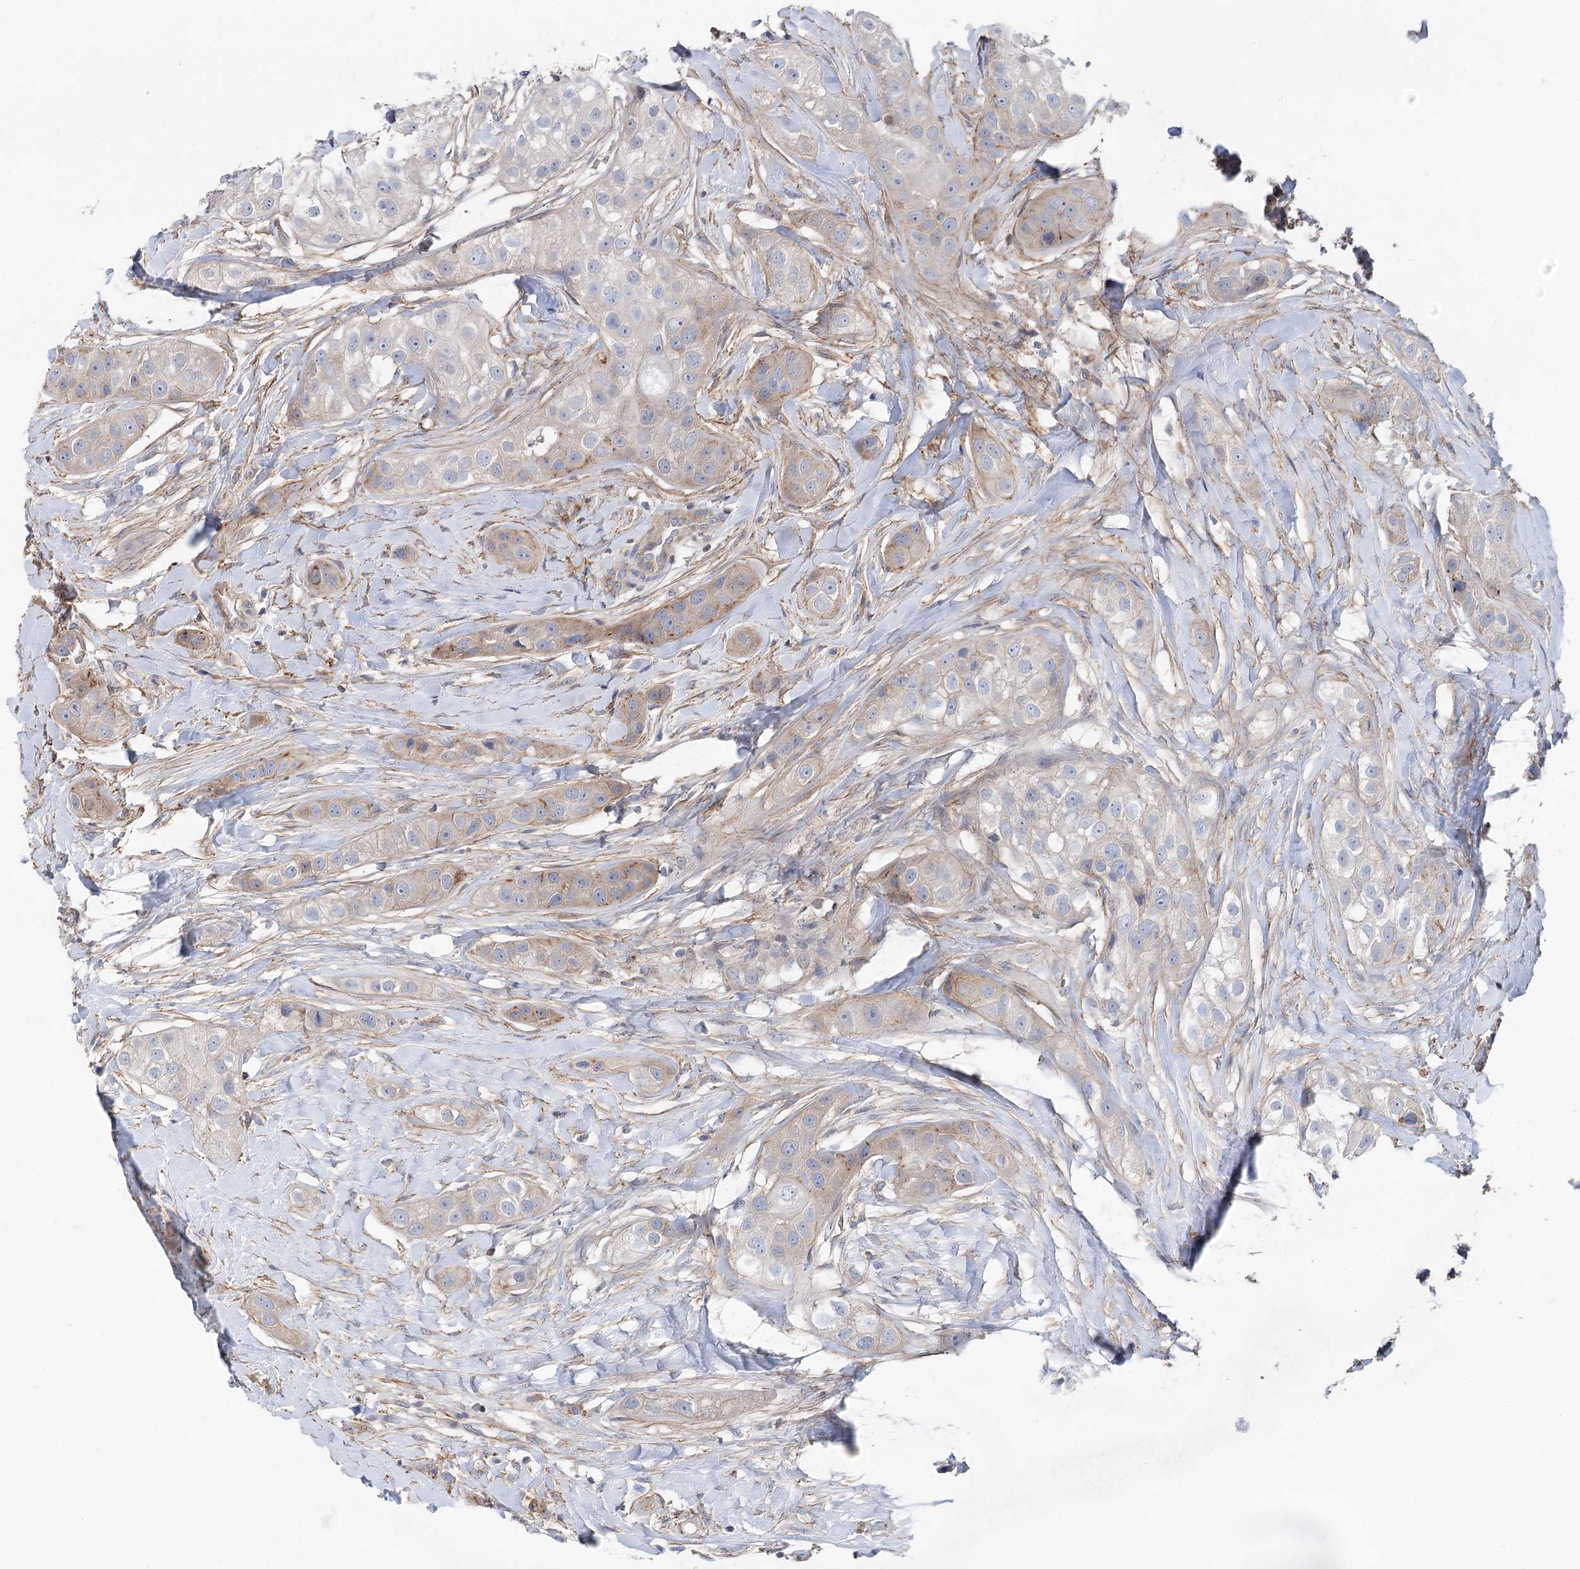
{"staining": {"intensity": "weak", "quantity": "25%-75%", "location": "cytoplasmic/membranous"}, "tissue": "head and neck cancer", "cell_type": "Tumor cells", "image_type": "cancer", "snomed": [{"axis": "morphology", "description": "Normal tissue, NOS"}, {"axis": "morphology", "description": "Squamous cell carcinoma, NOS"}, {"axis": "topography", "description": "Skeletal muscle"}, {"axis": "topography", "description": "Head-Neck"}], "caption": "A photomicrograph of squamous cell carcinoma (head and neck) stained for a protein exhibits weak cytoplasmic/membranous brown staining in tumor cells. Immunohistochemistry (ihc) stains the protein of interest in brown and the nuclei are stained blue.", "gene": "LARP1B", "patient": {"sex": "male", "age": 51}}